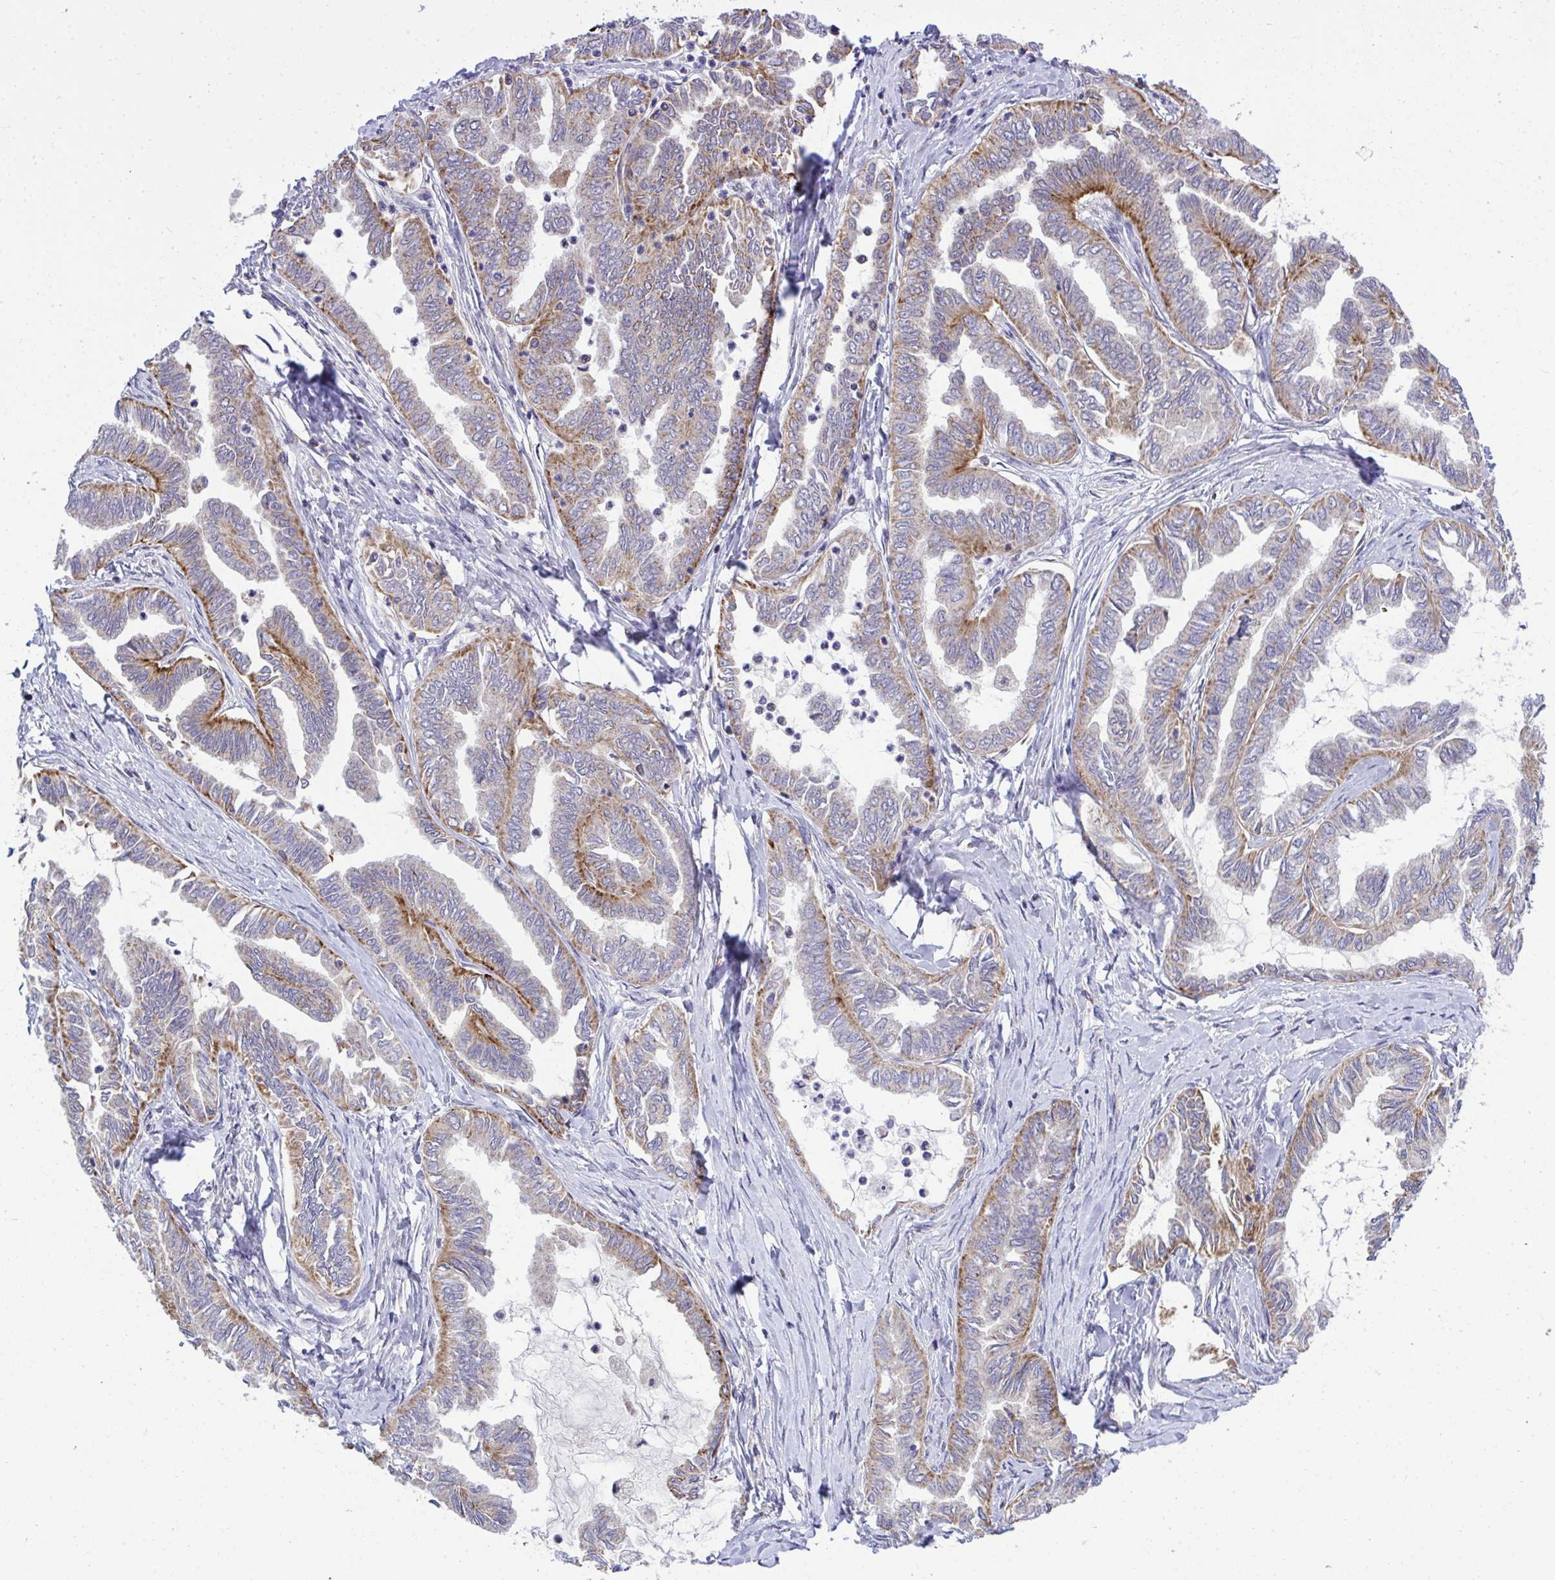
{"staining": {"intensity": "moderate", "quantity": "25%-75%", "location": "cytoplasmic/membranous"}, "tissue": "ovarian cancer", "cell_type": "Tumor cells", "image_type": "cancer", "snomed": [{"axis": "morphology", "description": "Carcinoma, endometroid"}, {"axis": "topography", "description": "Ovary"}], "caption": "Immunohistochemical staining of ovarian cancer demonstrates moderate cytoplasmic/membranous protein positivity in about 25%-75% of tumor cells. The protein is stained brown, and the nuclei are stained in blue (DAB IHC with brightfield microscopy, high magnification).", "gene": "XAF1", "patient": {"sex": "female", "age": 70}}